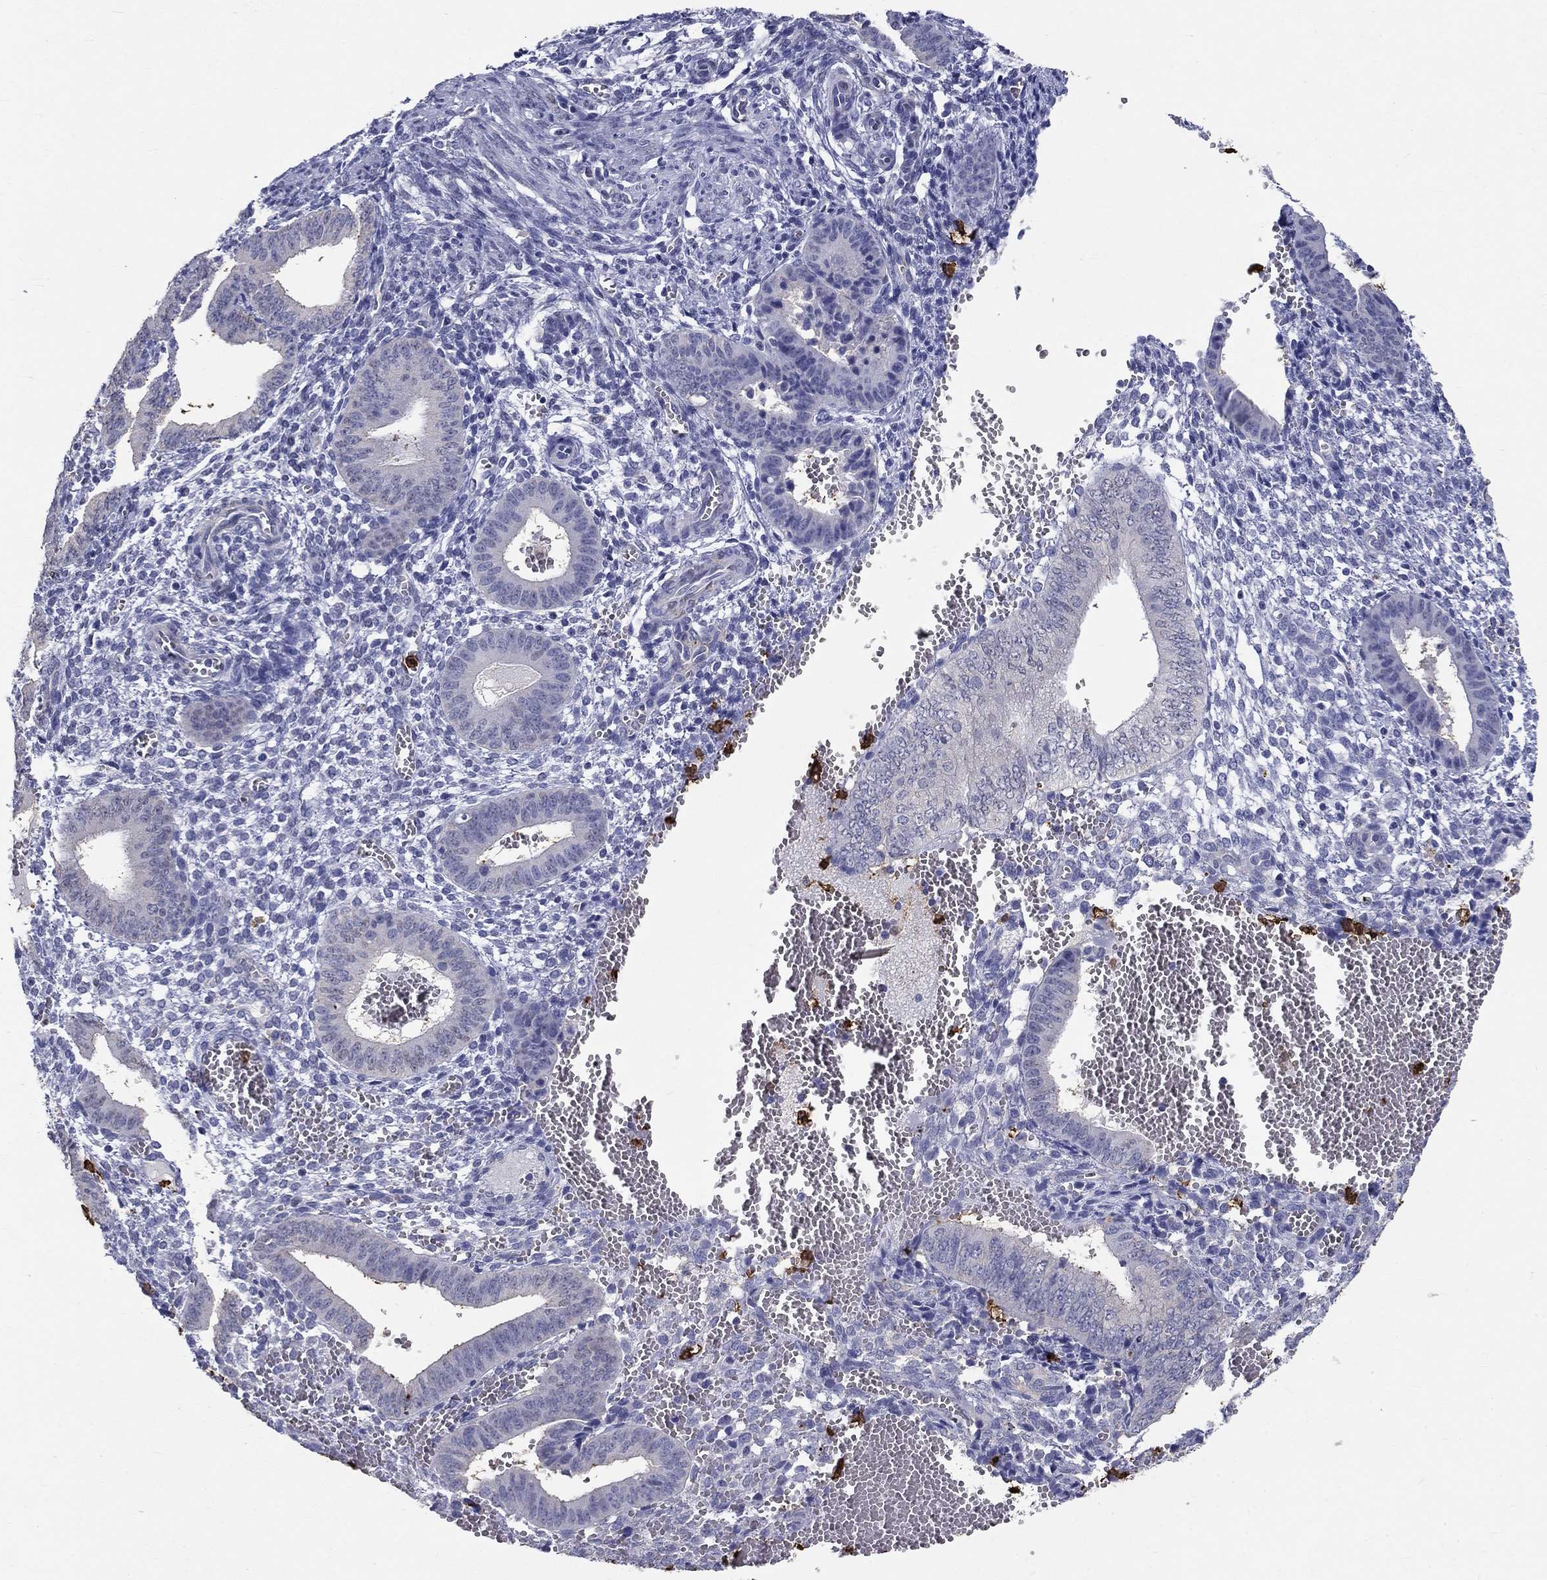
{"staining": {"intensity": "negative", "quantity": "none", "location": "none"}, "tissue": "endometrium", "cell_type": "Cells in endometrial stroma", "image_type": "normal", "snomed": [{"axis": "morphology", "description": "Normal tissue, NOS"}, {"axis": "topography", "description": "Endometrium"}], "caption": "A high-resolution histopathology image shows immunohistochemistry (IHC) staining of normal endometrium, which demonstrates no significant expression in cells in endometrial stroma.", "gene": "IGSF8", "patient": {"sex": "female", "age": 42}}